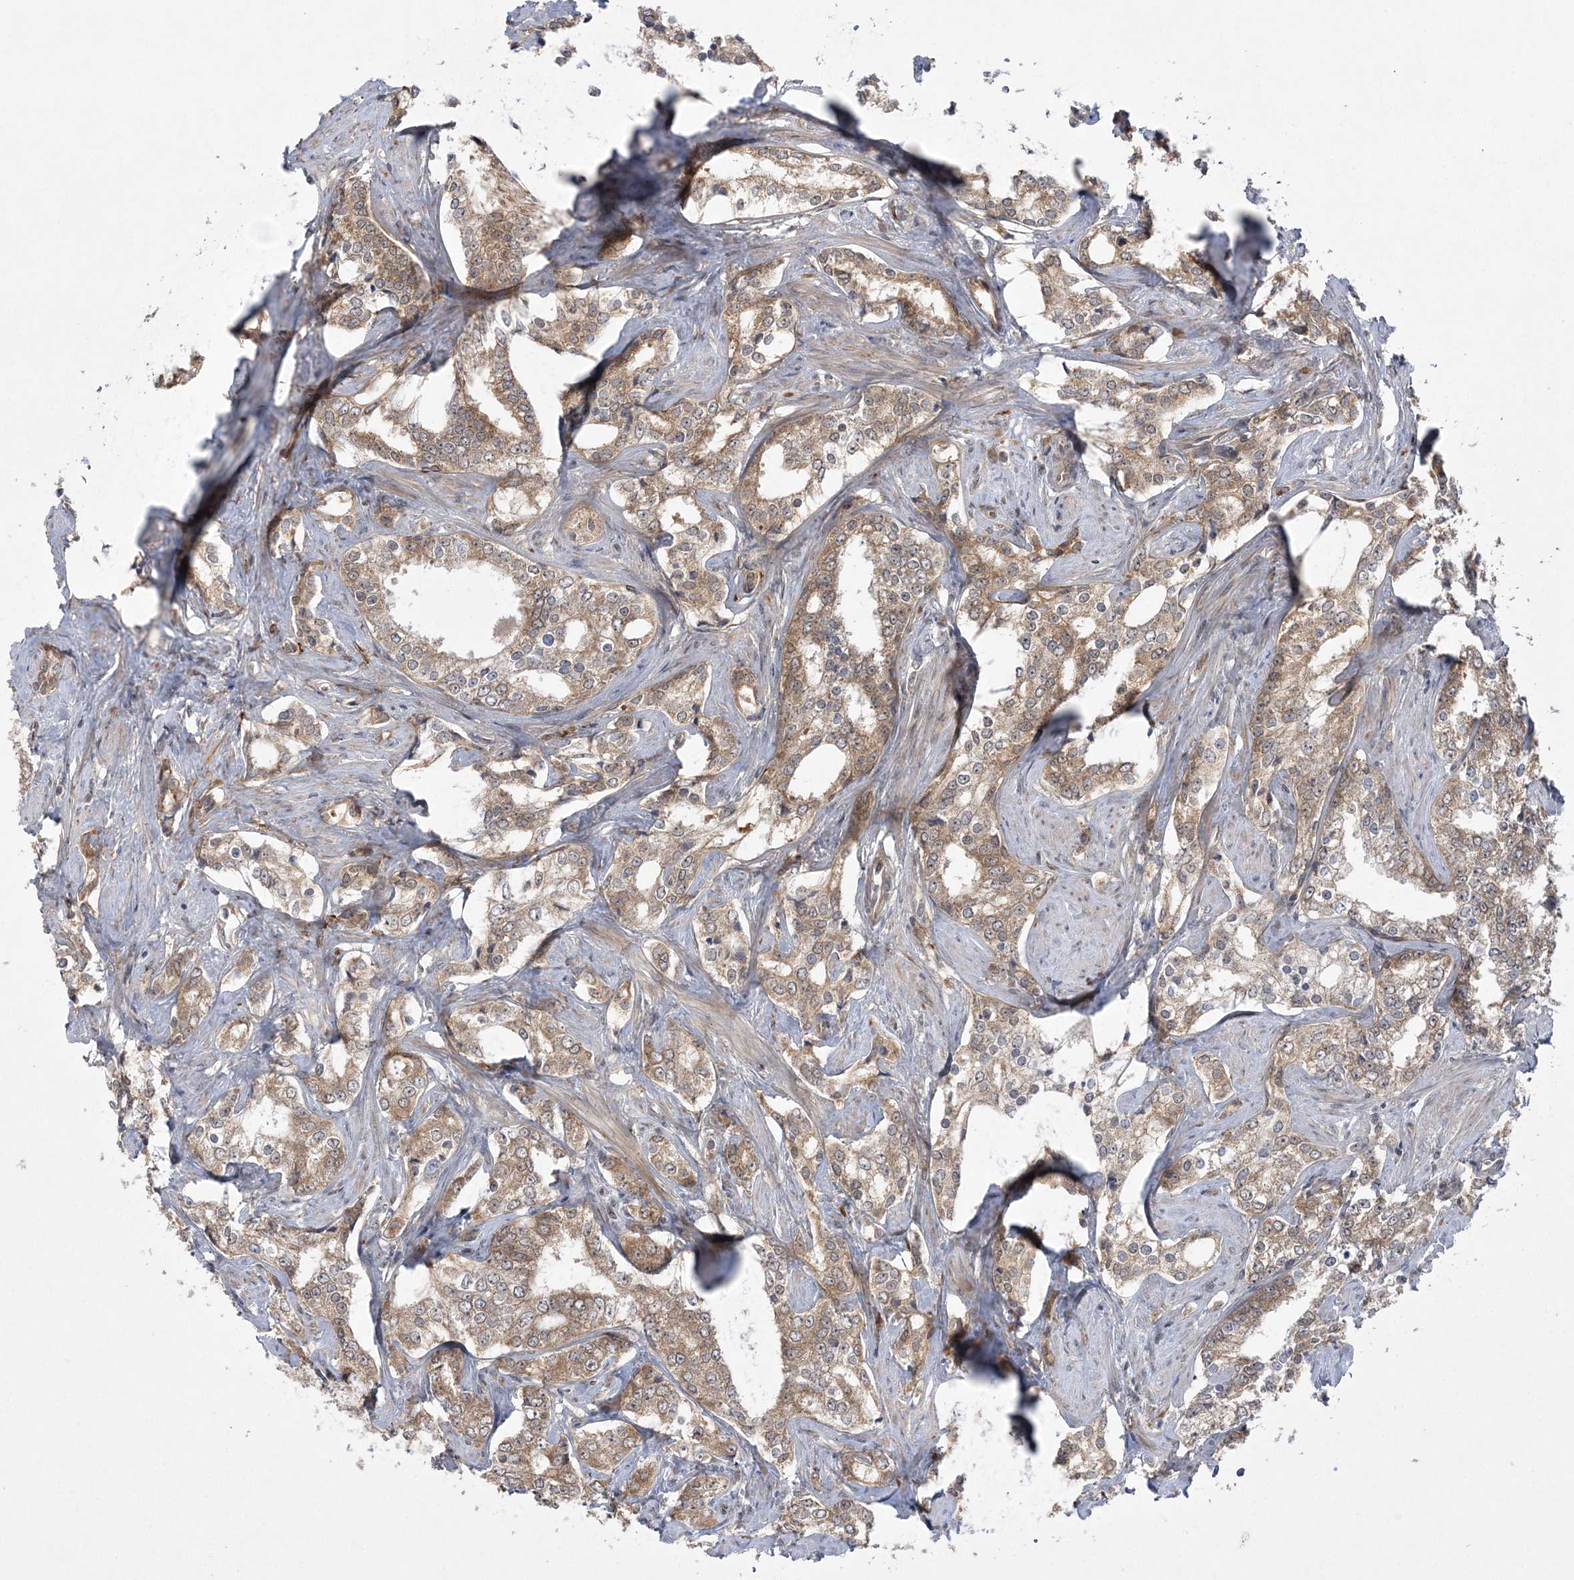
{"staining": {"intensity": "moderate", "quantity": ">75%", "location": "cytoplasmic/membranous"}, "tissue": "prostate cancer", "cell_type": "Tumor cells", "image_type": "cancer", "snomed": [{"axis": "morphology", "description": "Adenocarcinoma, High grade"}, {"axis": "topography", "description": "Prostate"}], "caption": "Immunohistochemistry image of neoplastic tissue: prostate high-grade adenocarcinoma stained using IHC shows medium levels of moderate protein expression localized specifically in the cytoplasmic/membranous of tumor cells, appearing as a cytoplasmic/membranous brown color.", "gene": "MMADHC", "patient": {"sex": "male", "age": 66}}